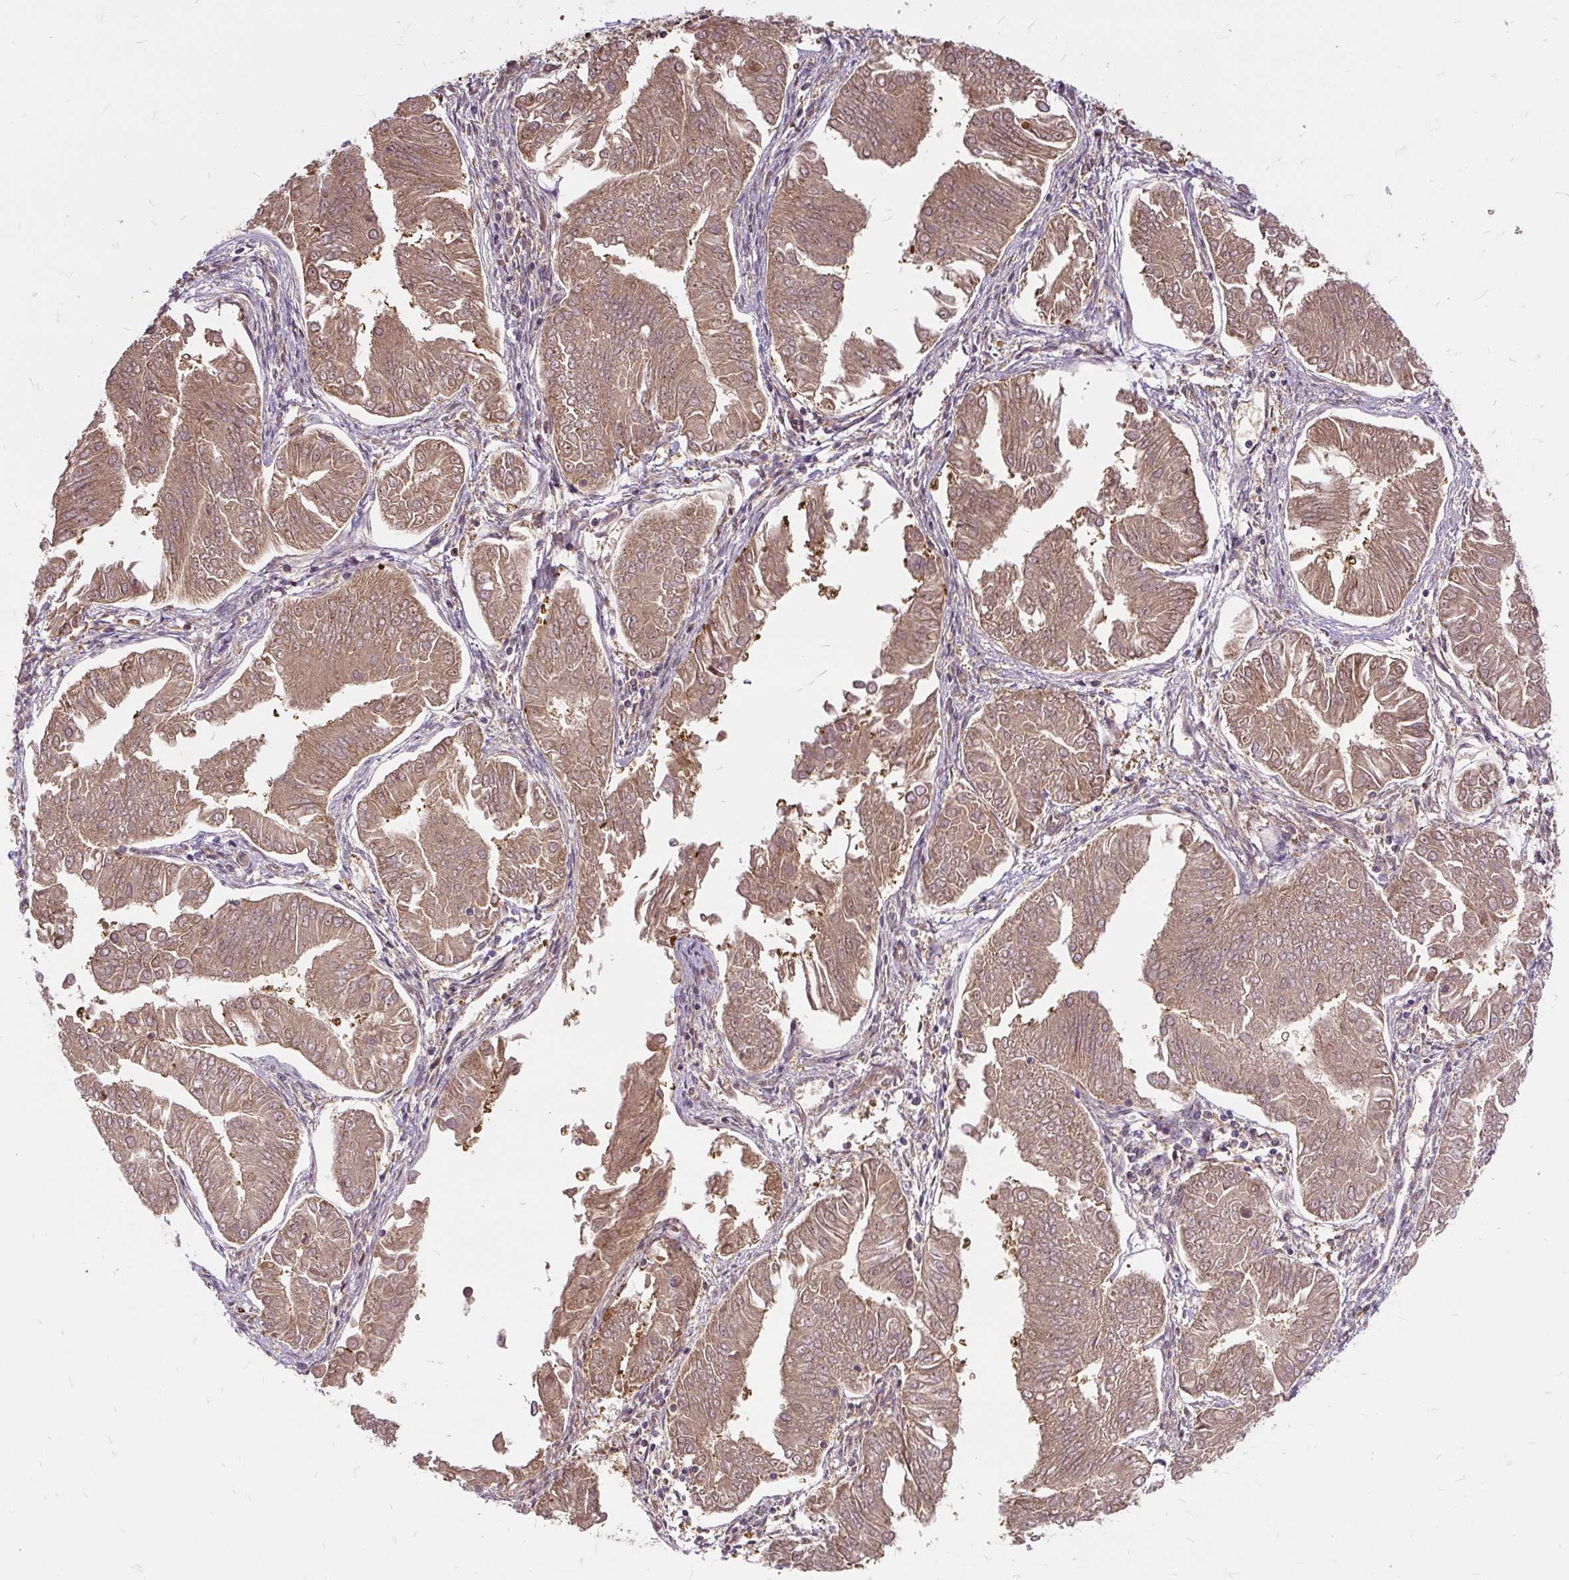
{"staining": {"intensity": "moderate", "quantity": ">75%", "location": "cytoplasmic/membranous"}, "tissue": "endometrial cancer", "cell_type": "Tumor cells", "image_type": "cancer", "snomed": [{"axis": "morphology", "description": "Adenocarcinoma, NOS"}, {"axis": "topography", "description": "Endometrium"}], "caption": "This photomicrograph reveals immunohistochemistry staining of human endometrial cancer, with medium moderate cytoplasmic/membranous positivity in approximately >75% of tumor cells.", "gene": "AP5S1", "patient": {"sex": "female", "age": 53}}